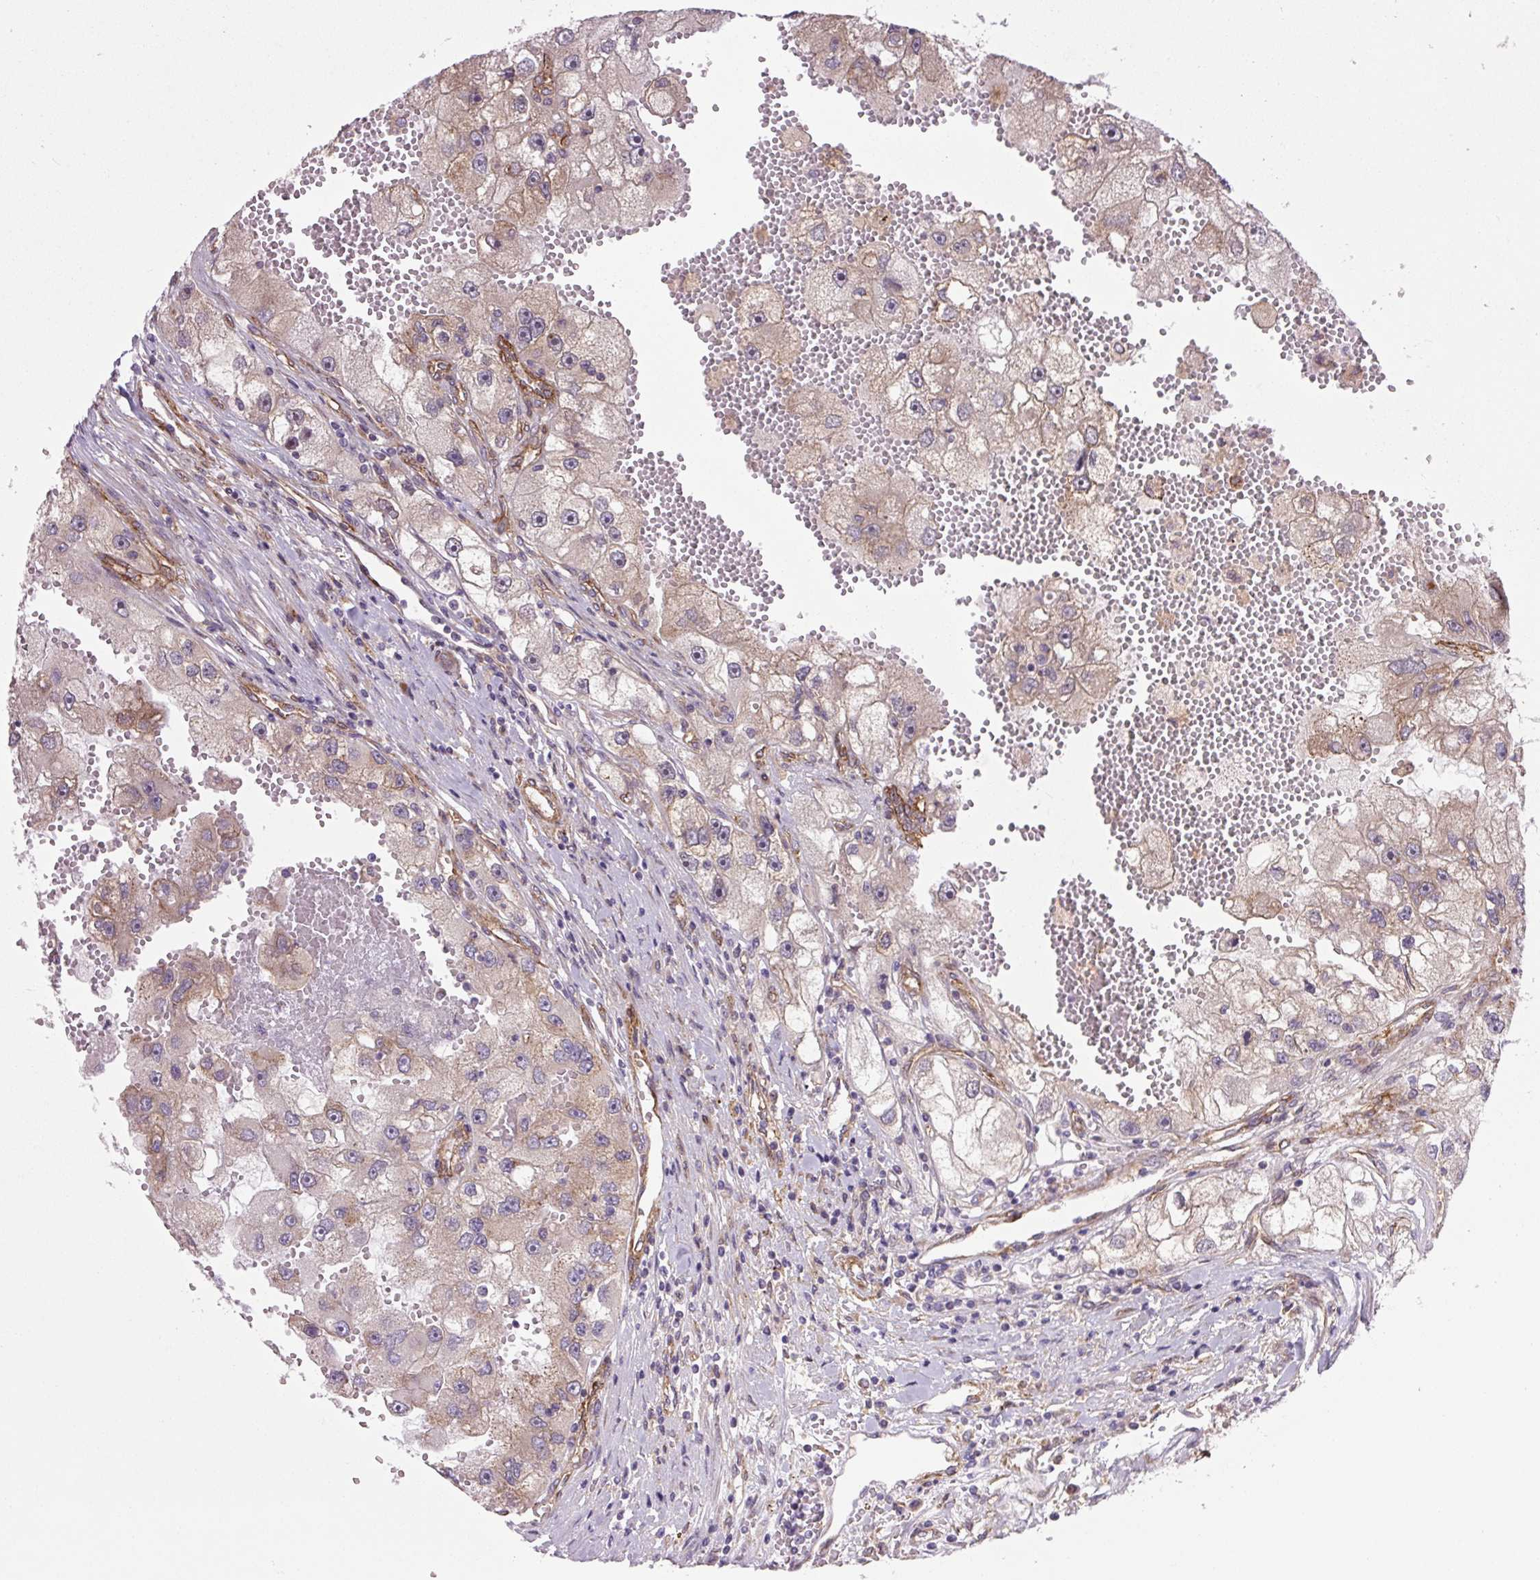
{"staining": {"intensity": "weak", "quantity": "25%-75%", "location": "cytoplasmic/membranous"}, "tissue": "renal cancer", "cell_type": "Tumor cells", "image_type": "cancer", "snomed": [{"axis": "morphology", "description": "Adenocarcinoma, NOS"}, {"axis": "topography", "description": "Kidney"}], "caption": "This is an image of immunohistochemistry staining of renal adenocarcinoma, which shows weak staining in the cytoplasmic/membranous of tumor cells.", "gene": "SEPTIN10", "patient": {"sex": "male", "age": 63}}